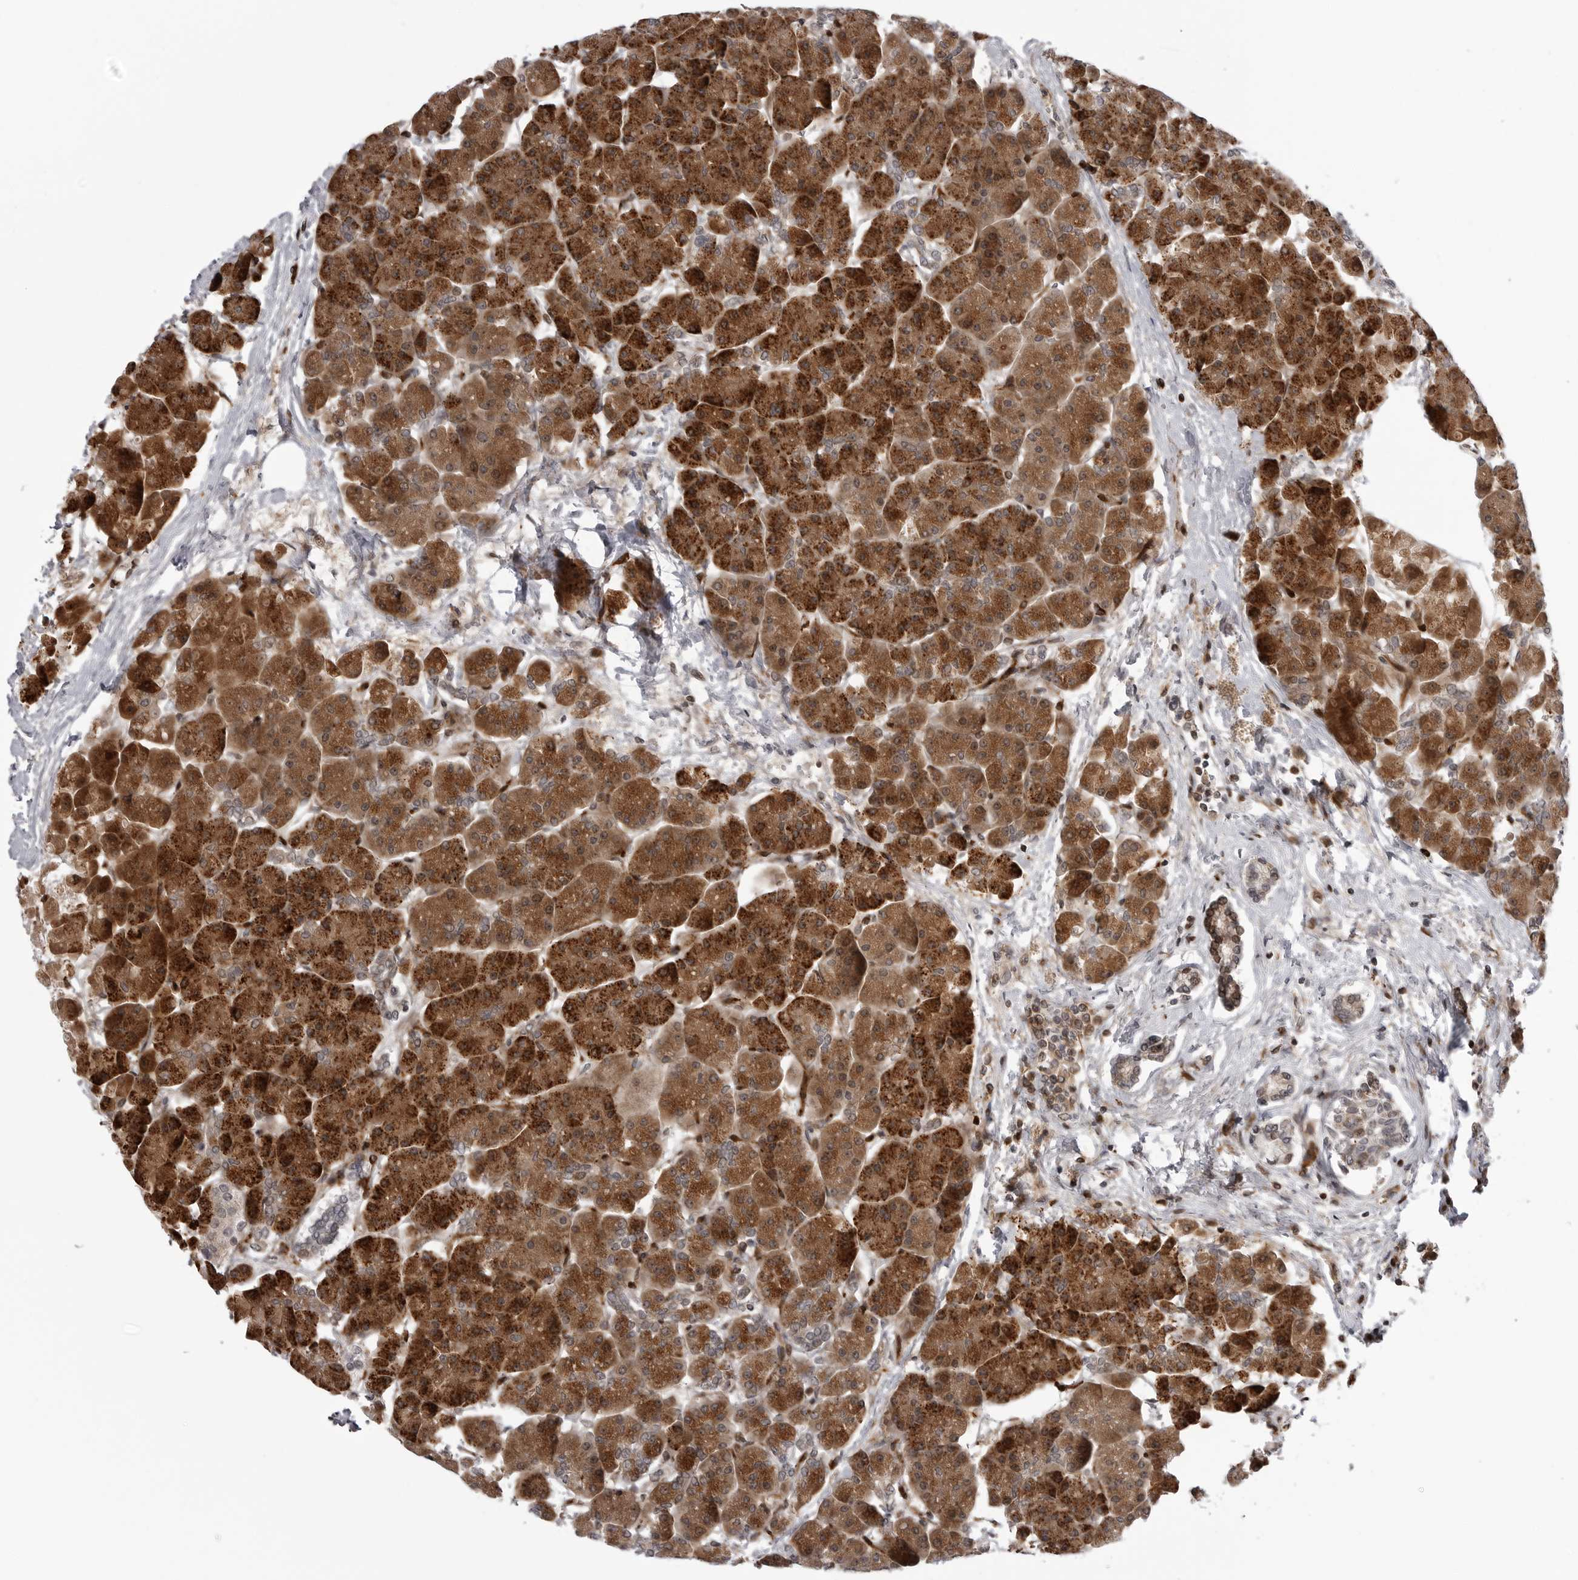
{"staining": {"intensity": "strong", "quantity": ">75%", "location": "cytoplasmic/membranous"}, "tissue": "pancreas", "cell_type": "Exocrine glandular cells", "image_type": "normal", "snomed": [{"axis": "morphology", "description": "Normal tissue, NOS"}, {"axis": "topography", "description": "Pancreas"}], "caption": "DAB immunohistochemical staining of benign pancreas exhibits strong cytoplasmic/membranous protein staining in about >75% of exocrine glandular cells. (DAB (3,3'-diaminobenzidine) IHC with brightfield microscopy, high magnification).", "gene": "ABL1", "patient": {"sex": "female", "age": 70}}